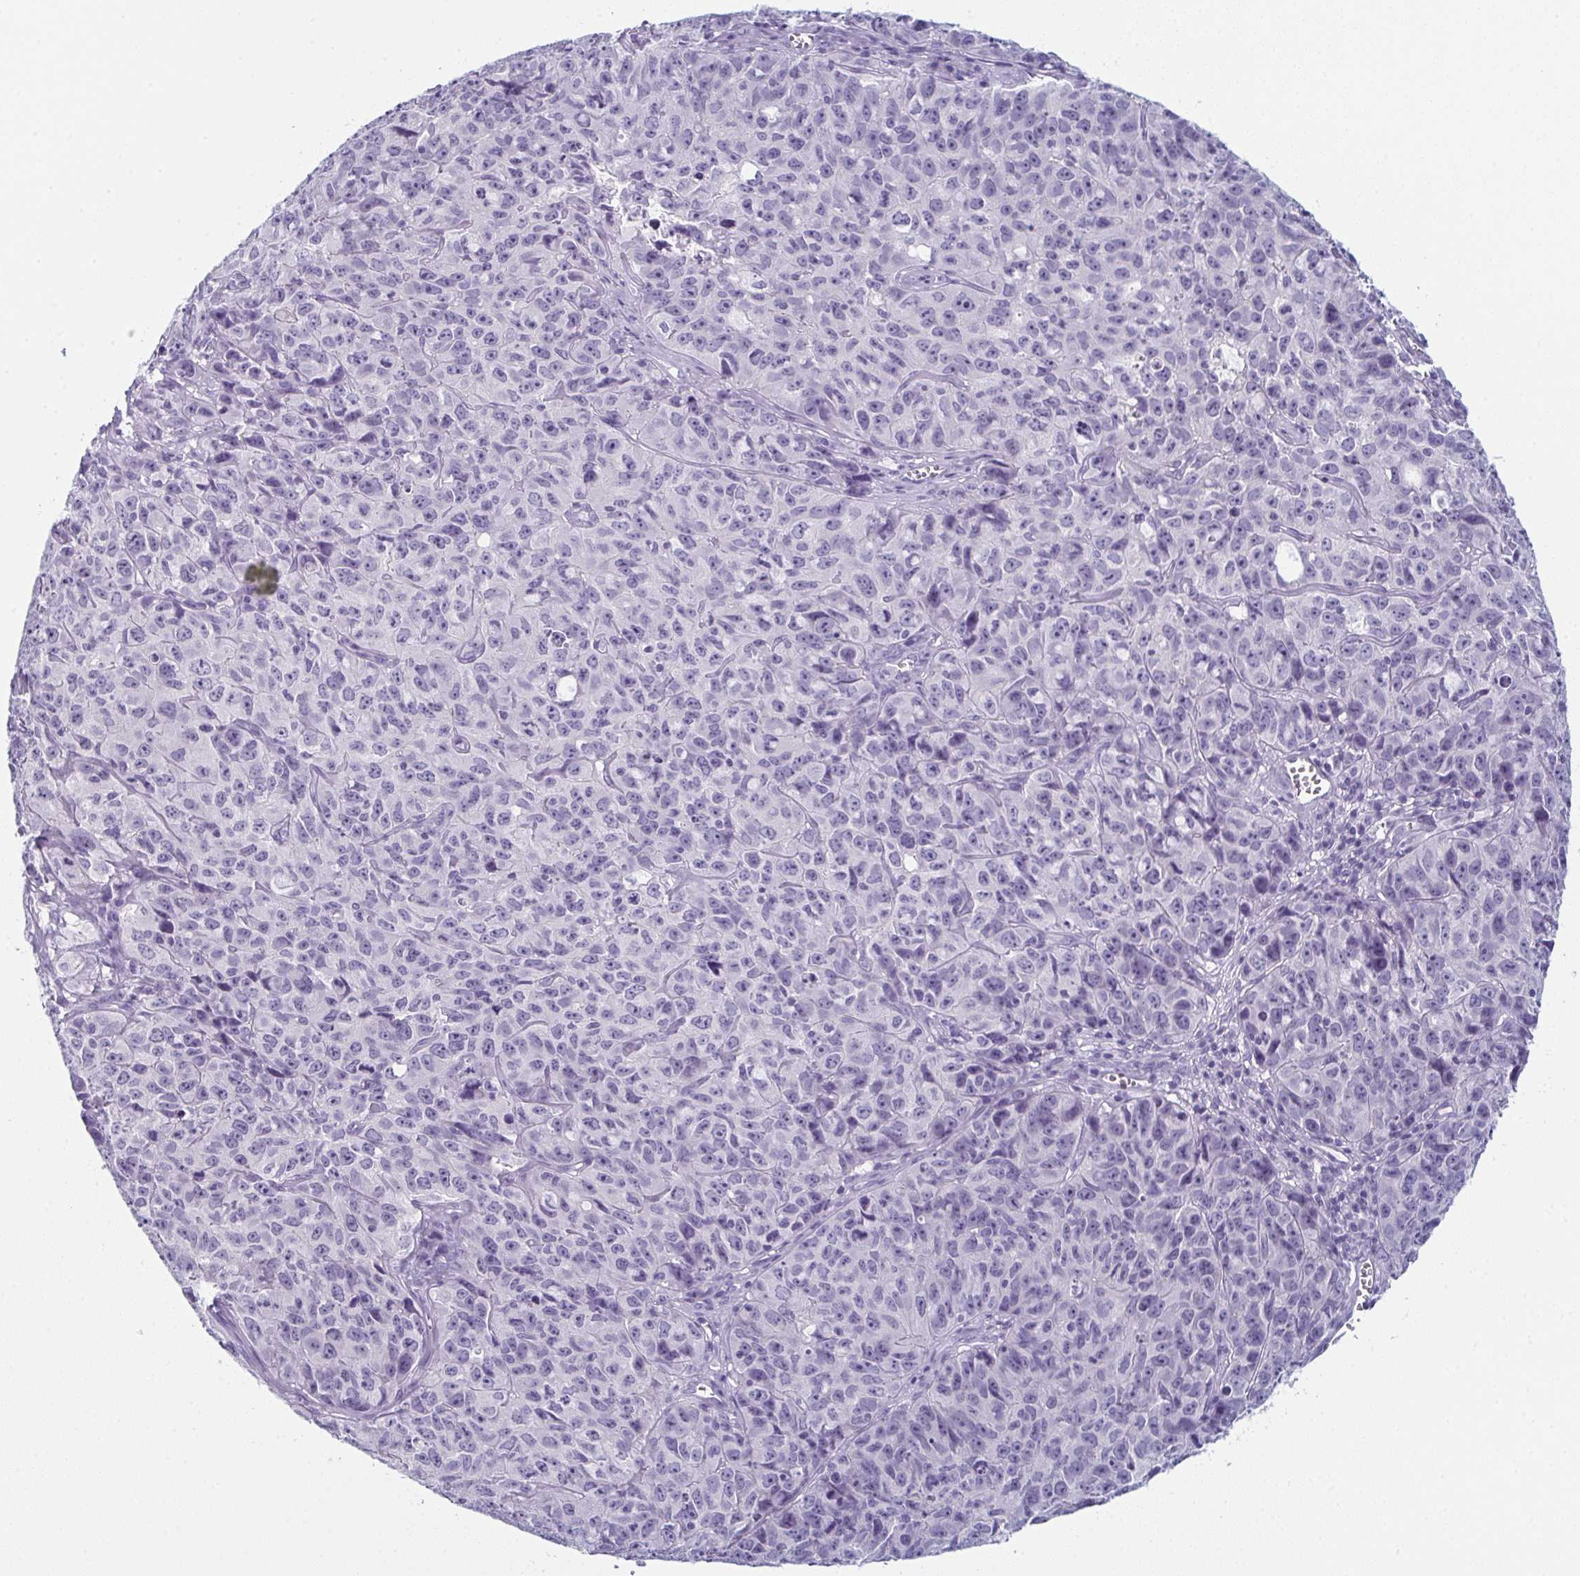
{"staining": {"intensity": "negative", "quantity": "none", "location": "none"}, "tissue": "cervical cancer", "cell_type": "Tumor cells", "image_type": "cancer", "snomed": [{"axis": "morphology", "description": "Squamous cell carcinoma, NOS"}, {"axis": "topography", "description": "Cervix"}], "caption": "Histopathology image shows no significant protein positivity in tumor cells of cervical cancer (squamous cell carcinoma).", "gene": "ENKUR", "patient": {"sex": "female", "age": 28}}